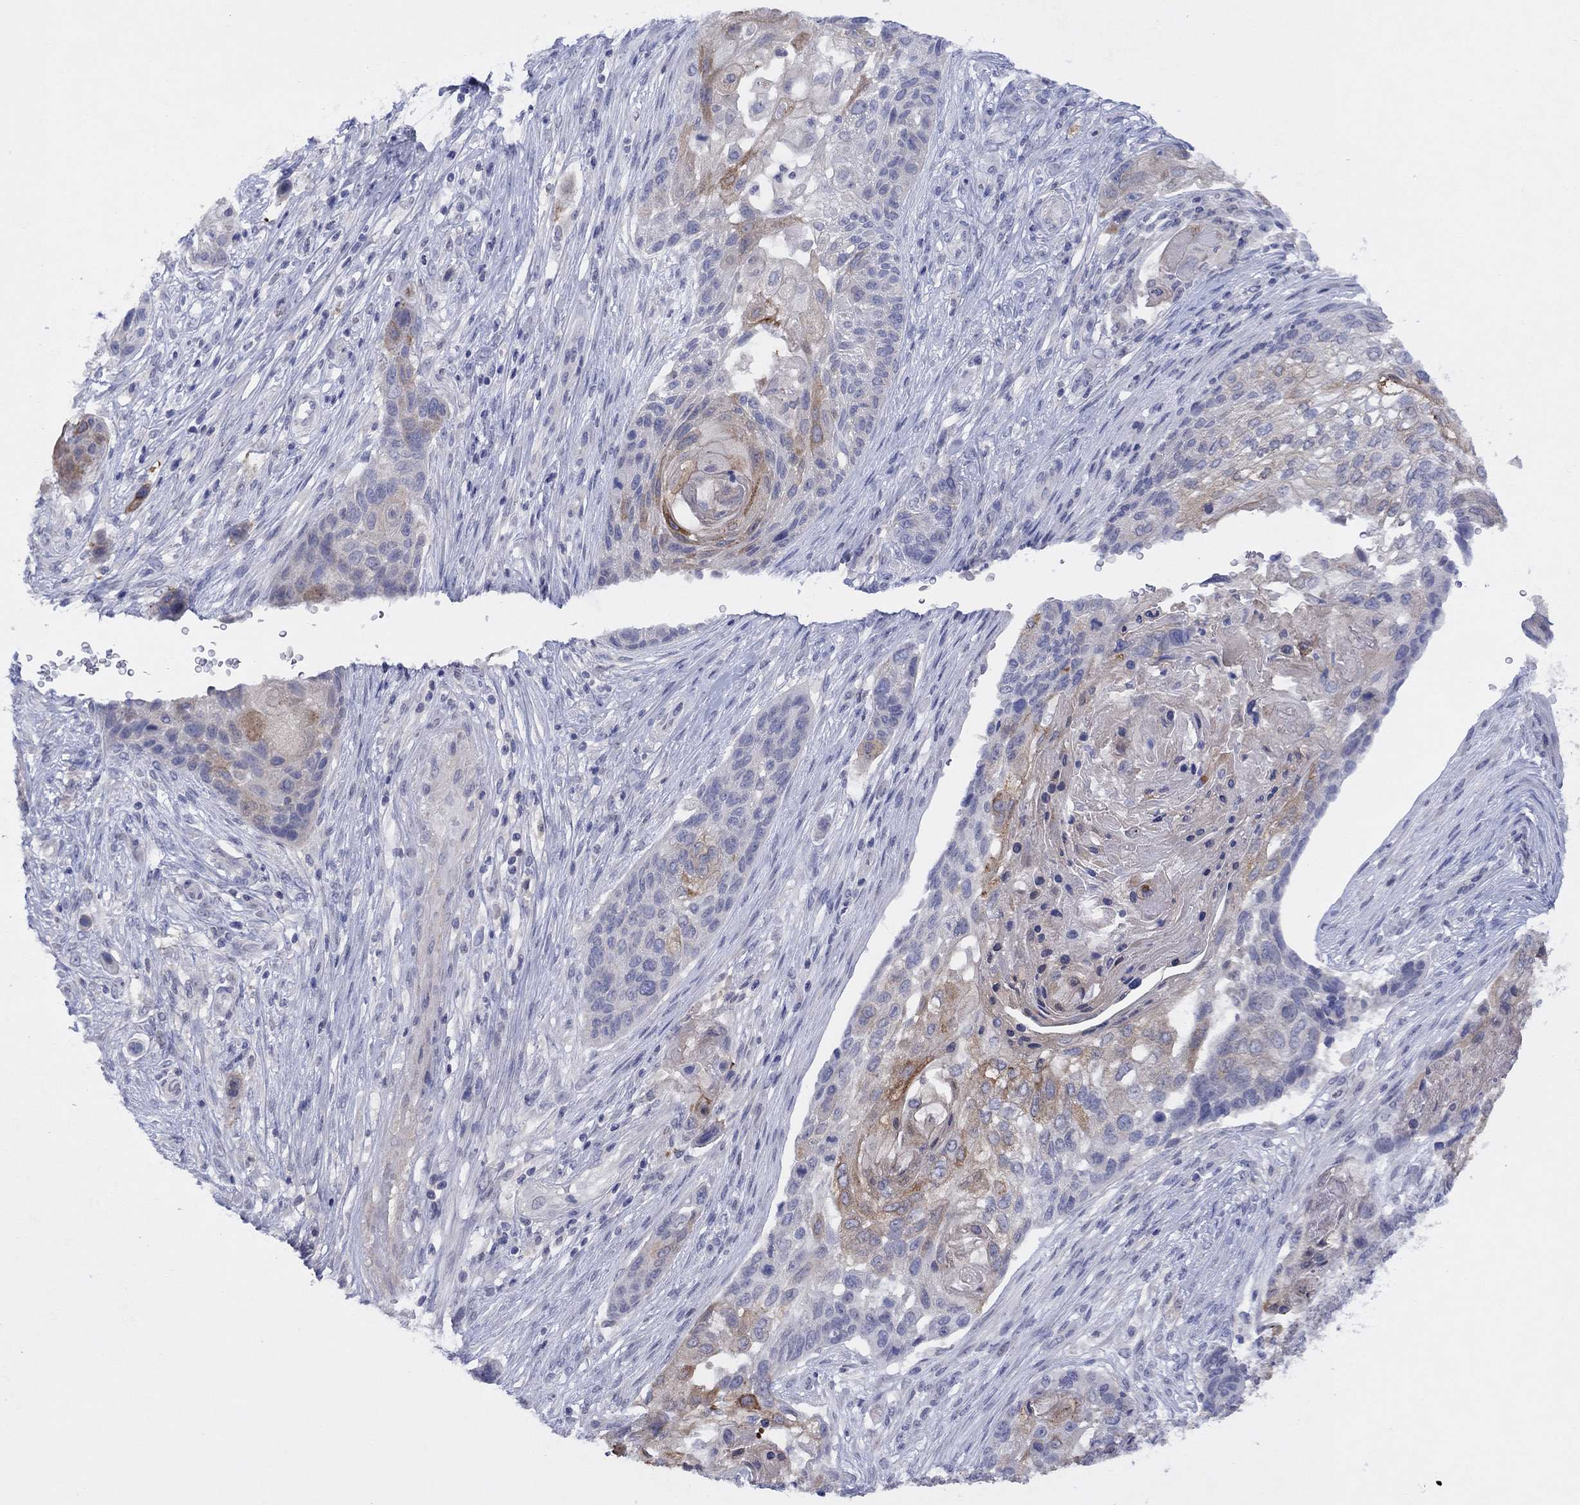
{"staining": {"intensity": "moderate", "quantity": "<25%", "location": "cytoplasmic/membranous"}, "tissue": "lung cancer", "cell_type": "Tumor cells", "image_type": "cancer", "snomed": [{"axis": "morphology", "description": "Normal tissue, NOS"}, {"axis": "morphology", "description": "Squamous cell carcinoma, NOS"}, {"axis": "topography", "description": "Bronchus"}, {"axis": "topography", "description": "Lung"}], "caption": "Lung squamous cell carcinoma tissue shows moderate cytoplasmic/membranous expression in approximately <25% of tumor cells, visualized by immunohistochemistry. (DAB (3,3'-diaminobenzidine) IHC, brown staining for protein, blue staining for nuclei).", "gene": "CYP2B6", "patient": {"sex": "male", "age": 69}}